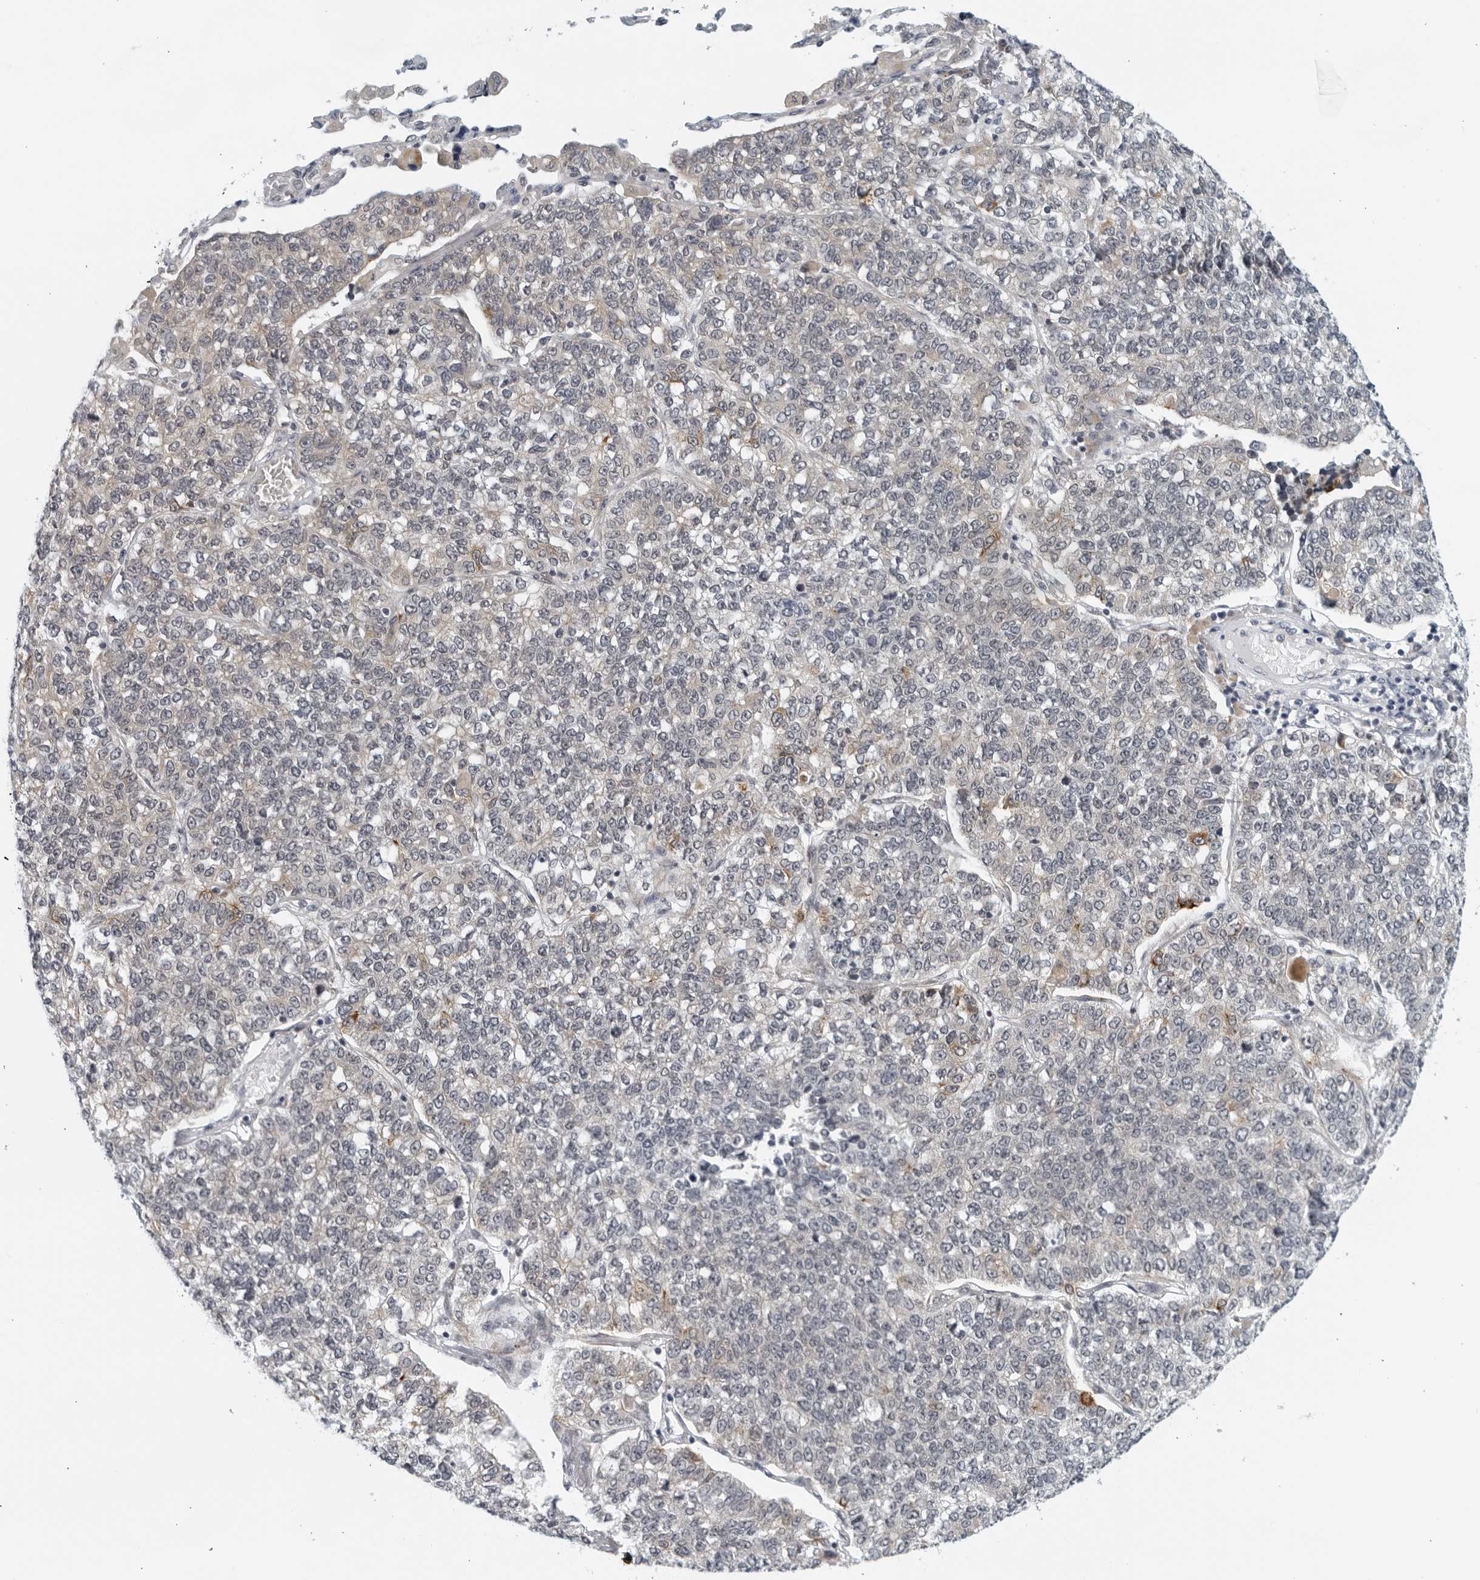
{"staining": {"intensity": "negative", "quantity": "none", "location": "none"}, "tissue": "lung cancer", "cell_type": "Tumor cells", "image_type": "cancer", "snomed": [{"axis": "morphology", "description": "Adenocarcinoma, NOS"}, {"axis": "topography", "description": "Lung"}], "caption": "This is an immunohistochemistry histopathology image of human lung adenocarcinoma. There is no staining in tumor cells.", "gene": "RC3H1", "patient": {"sex": "male", "age": 49}}